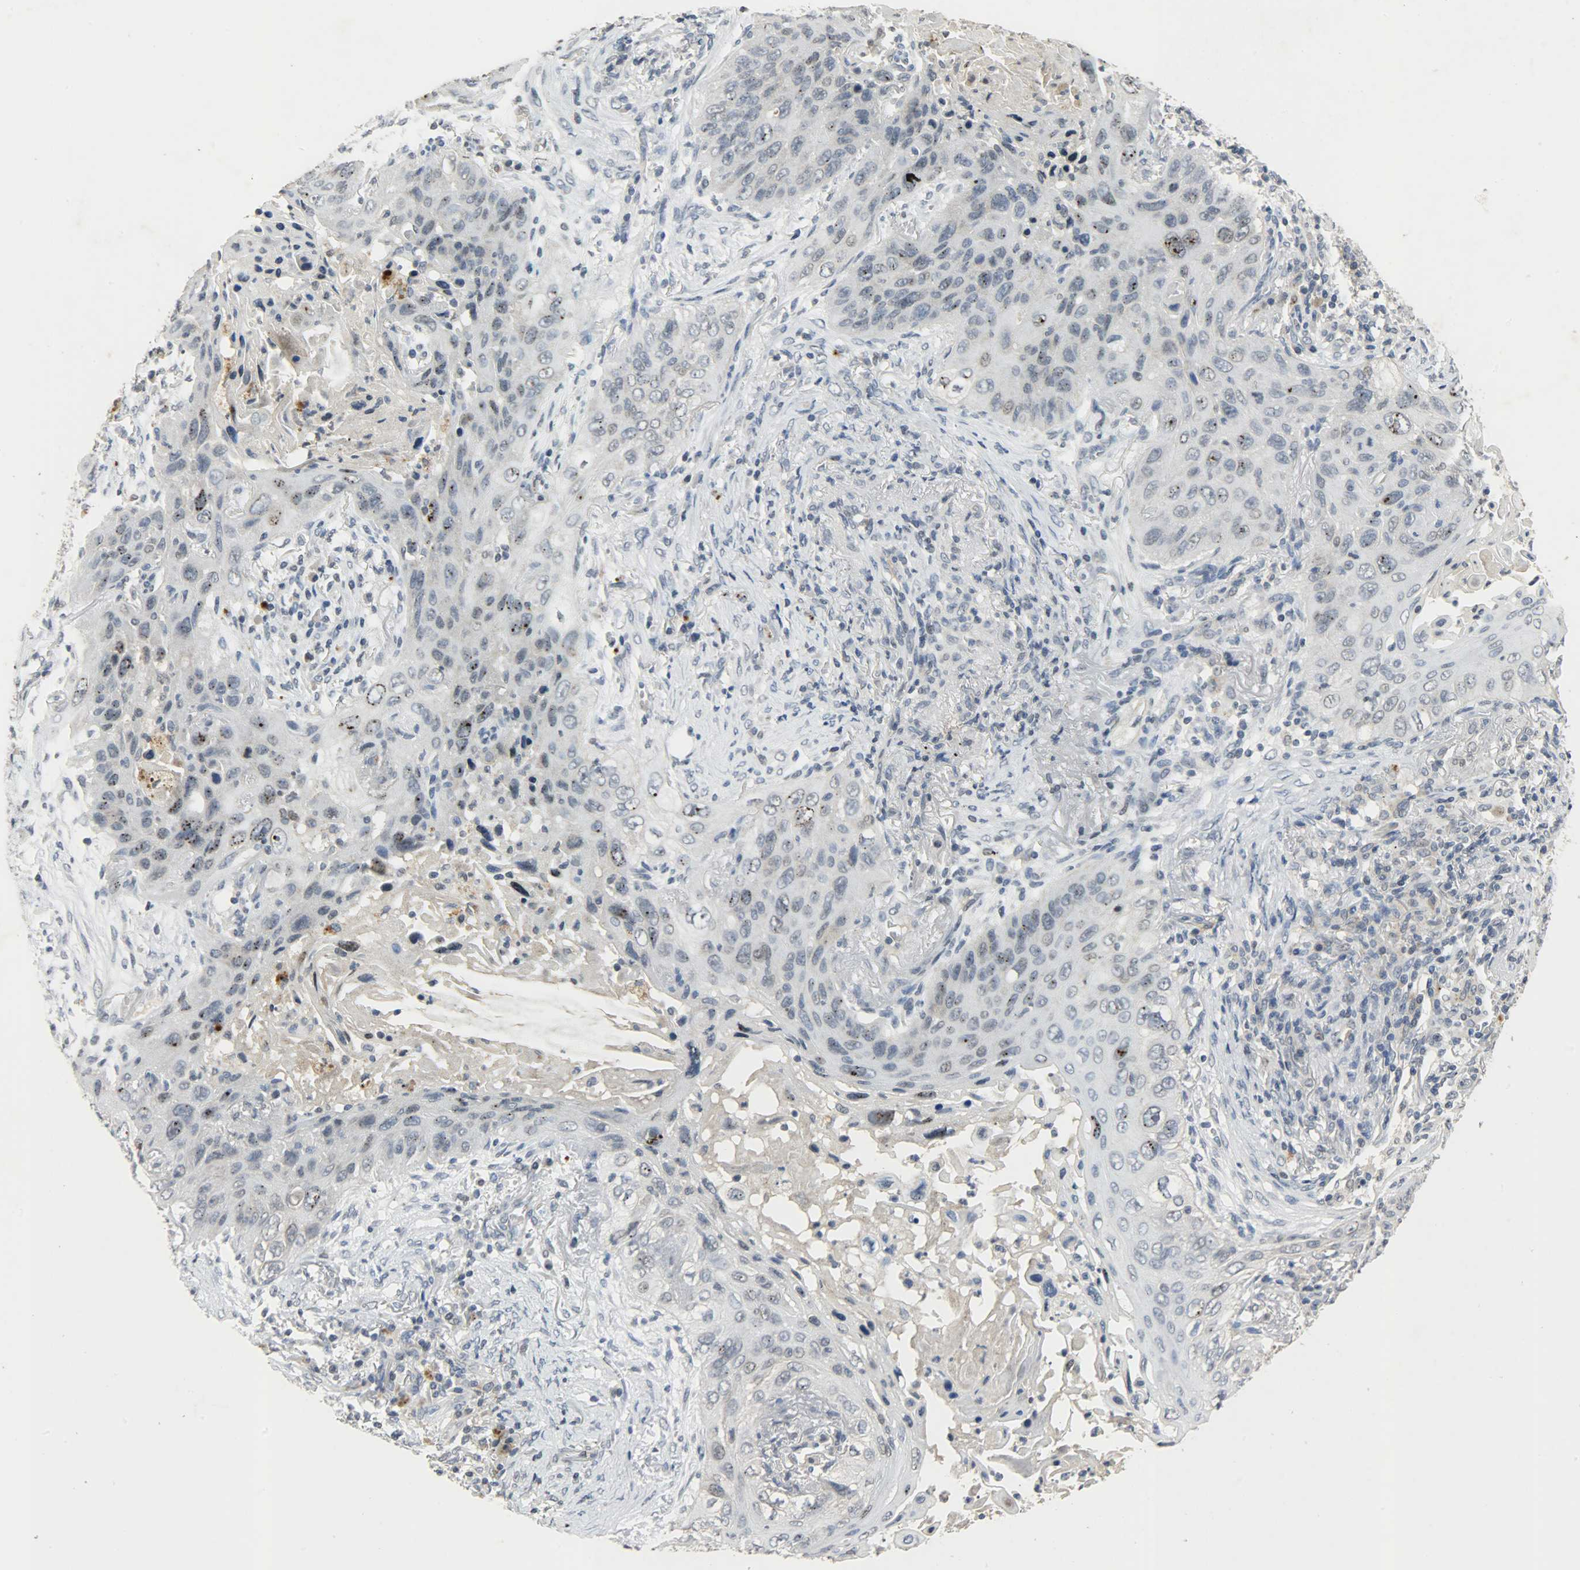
{"staining": {"intensity": "negative", "quantity": "none", "location": "none"}, "tissue": "lung cancer", "cell_type": "Tumor cells", "image_type": "cancer", "snomed": [{"axis": "morphology", "description": "Squamous cell carcinoma, NOS"}, {"axis": "topography", "description": "Lung"}], "caption": "IHC photomicrograph of neoplastic tissue: squamous cell carcinoma (lung) stained with DAB displays no significant protein staining in tumor cells.", "gene": "DNAJB6", "patient": {"sex": "female", "age": 67}}